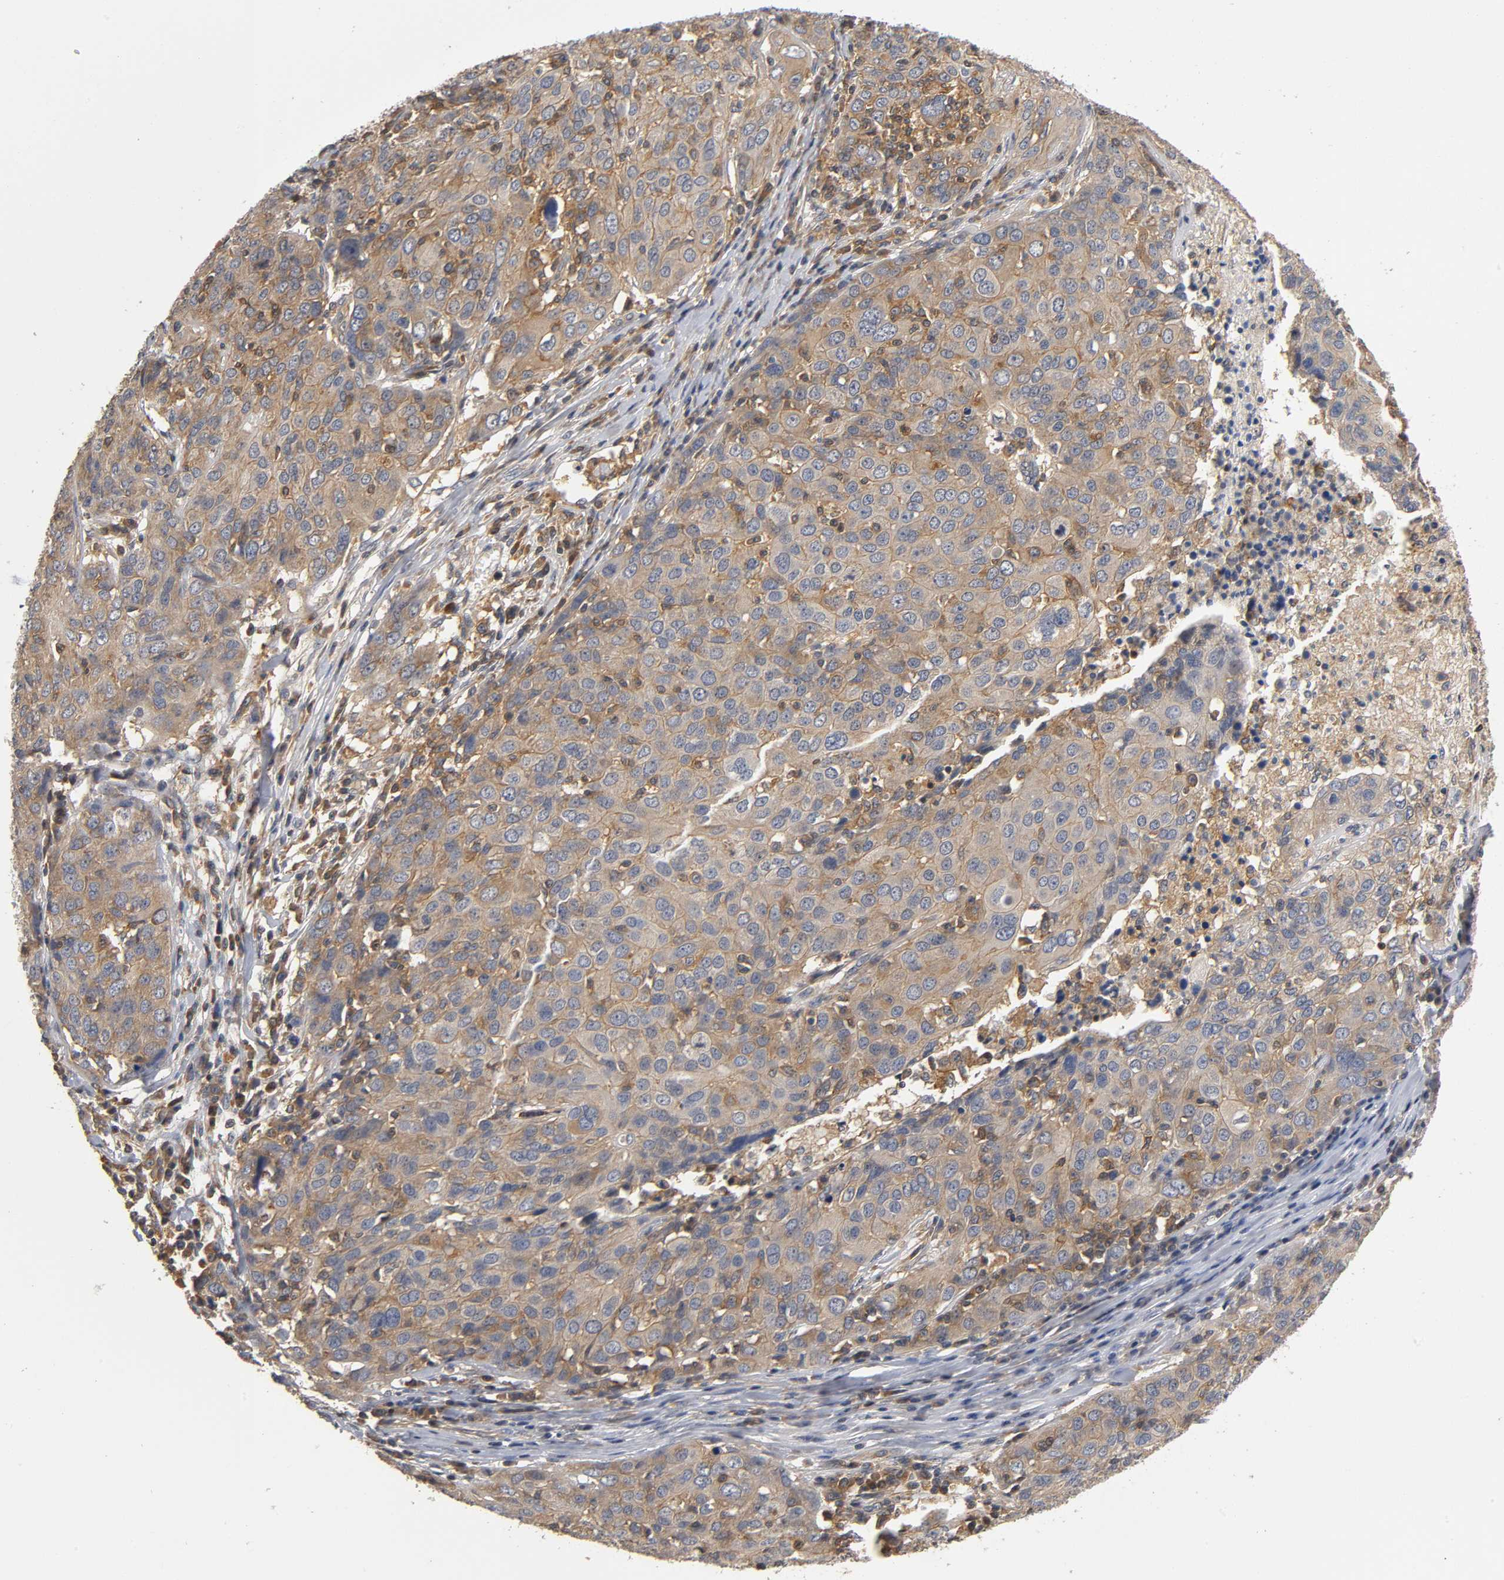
{"staining": {"intensity": "moderate", "quantity": ">75%", "location": "cytoplasmic/membranous"}, "tissue": "ovarian cancer", "cell_type": "Tumor cells", "image_type": "cancer", "snomed": [{"axis": "morphology", "description": "Carcinoma, endometroid"}, {"axis": "topography", "description": "Ovary"}], "caption": "DAB (3,3'-diaminobenzidine) immunohistochemical staining of human ovarian cancer demonstrates moderate cytoplasmic/membranous protein staining in approximately >75% of tumor cells.", "gene": "ACTR2", "patient": {"sex": "female", "age": 50}}